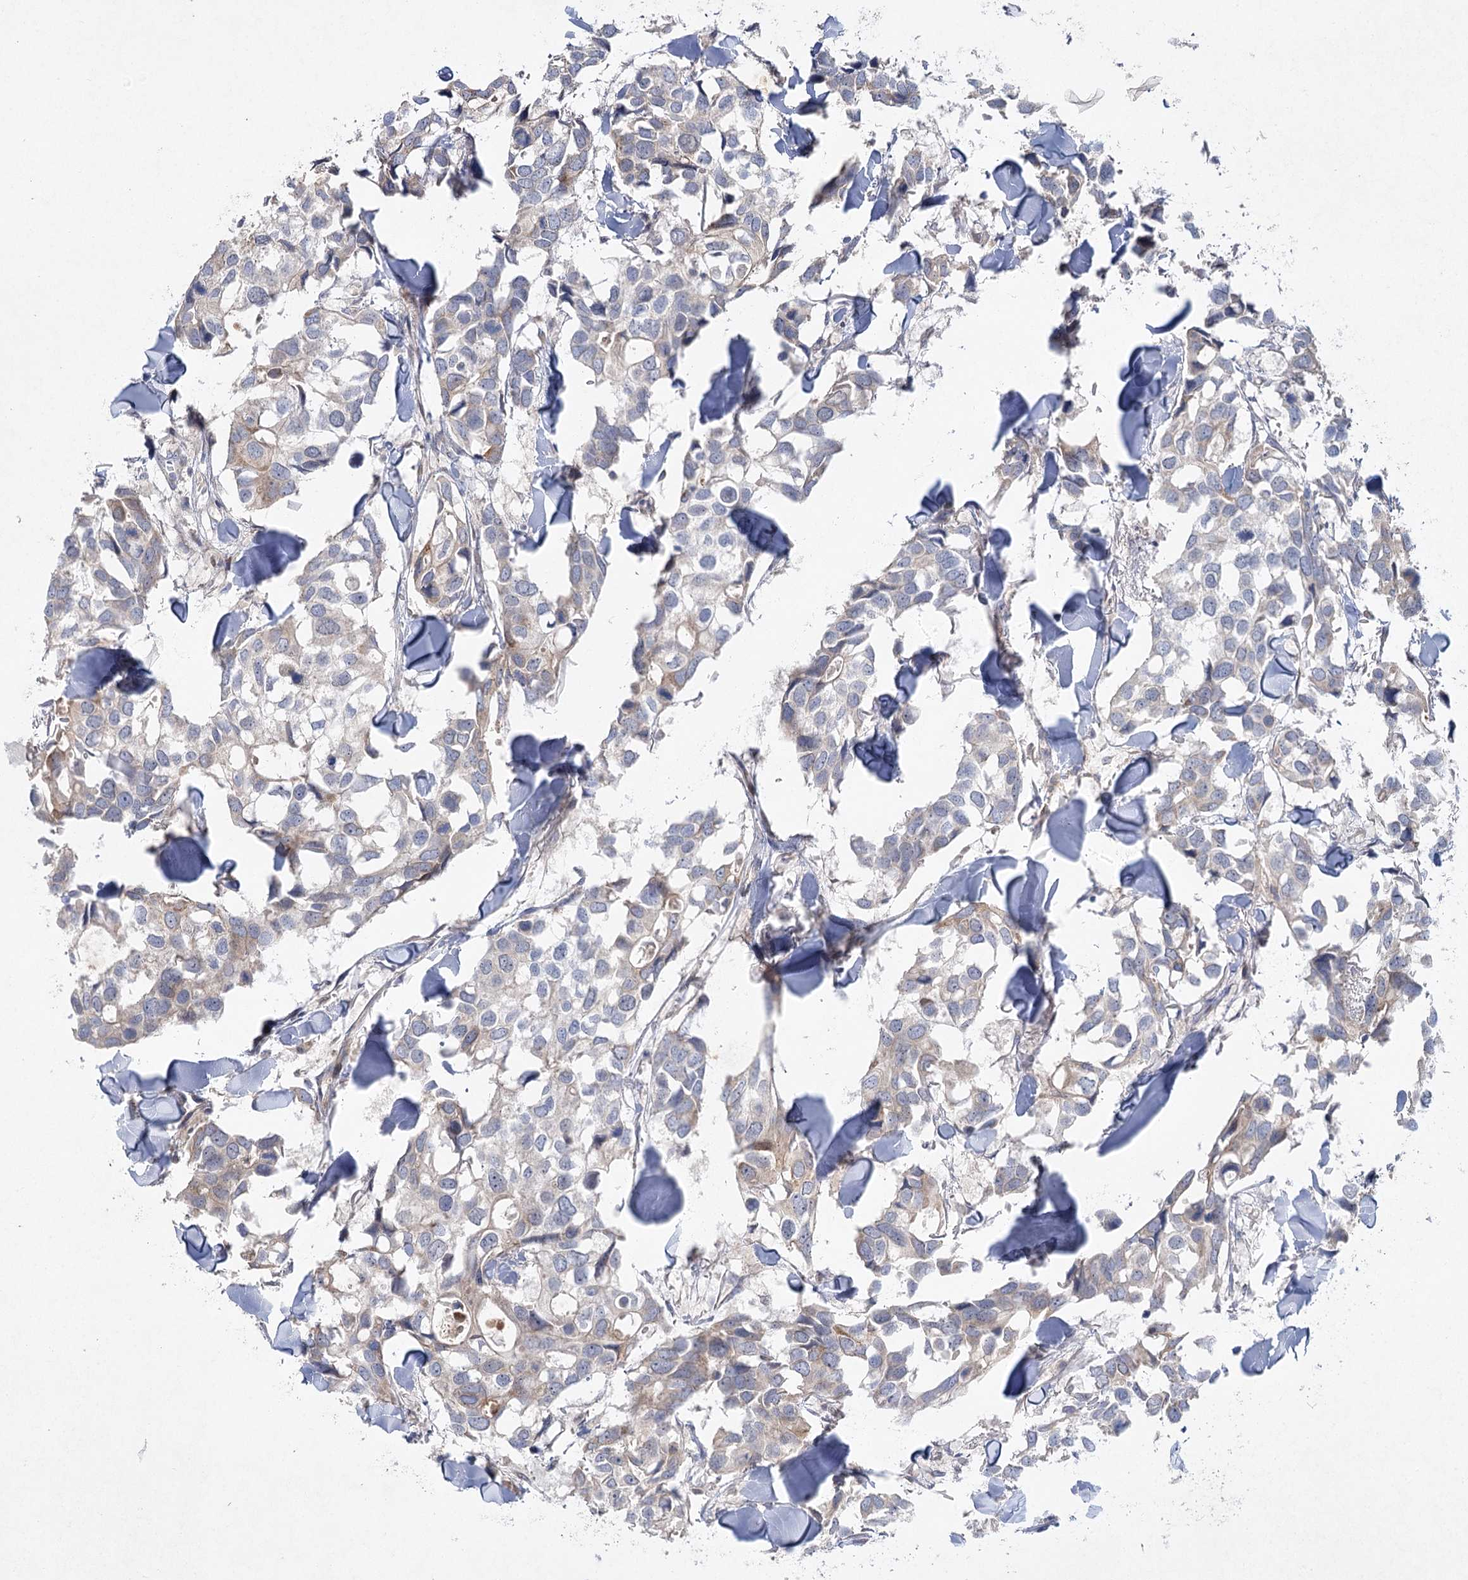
{"staining": {"intensity": "moderate", "quantity": "<25%", "location": "cytoplasmic/membranous"}, "tissue": "breast cancer", "cell_type": "Tumor cells", "image_type": "cancer", "snomed": [{"axis": "morphology", "description": "Duct carcinoma"}, {"axis": "topography", "description": "Breast"}], "caption": "The image shows staining of breast cancer (intraductal carcinoma), revealing moderate cytoplasmic/membranous protein positivity (brown color) within tumor cells.", "gene": "SH3BP5L", "patient": {"sex": "female", "age": 83}}